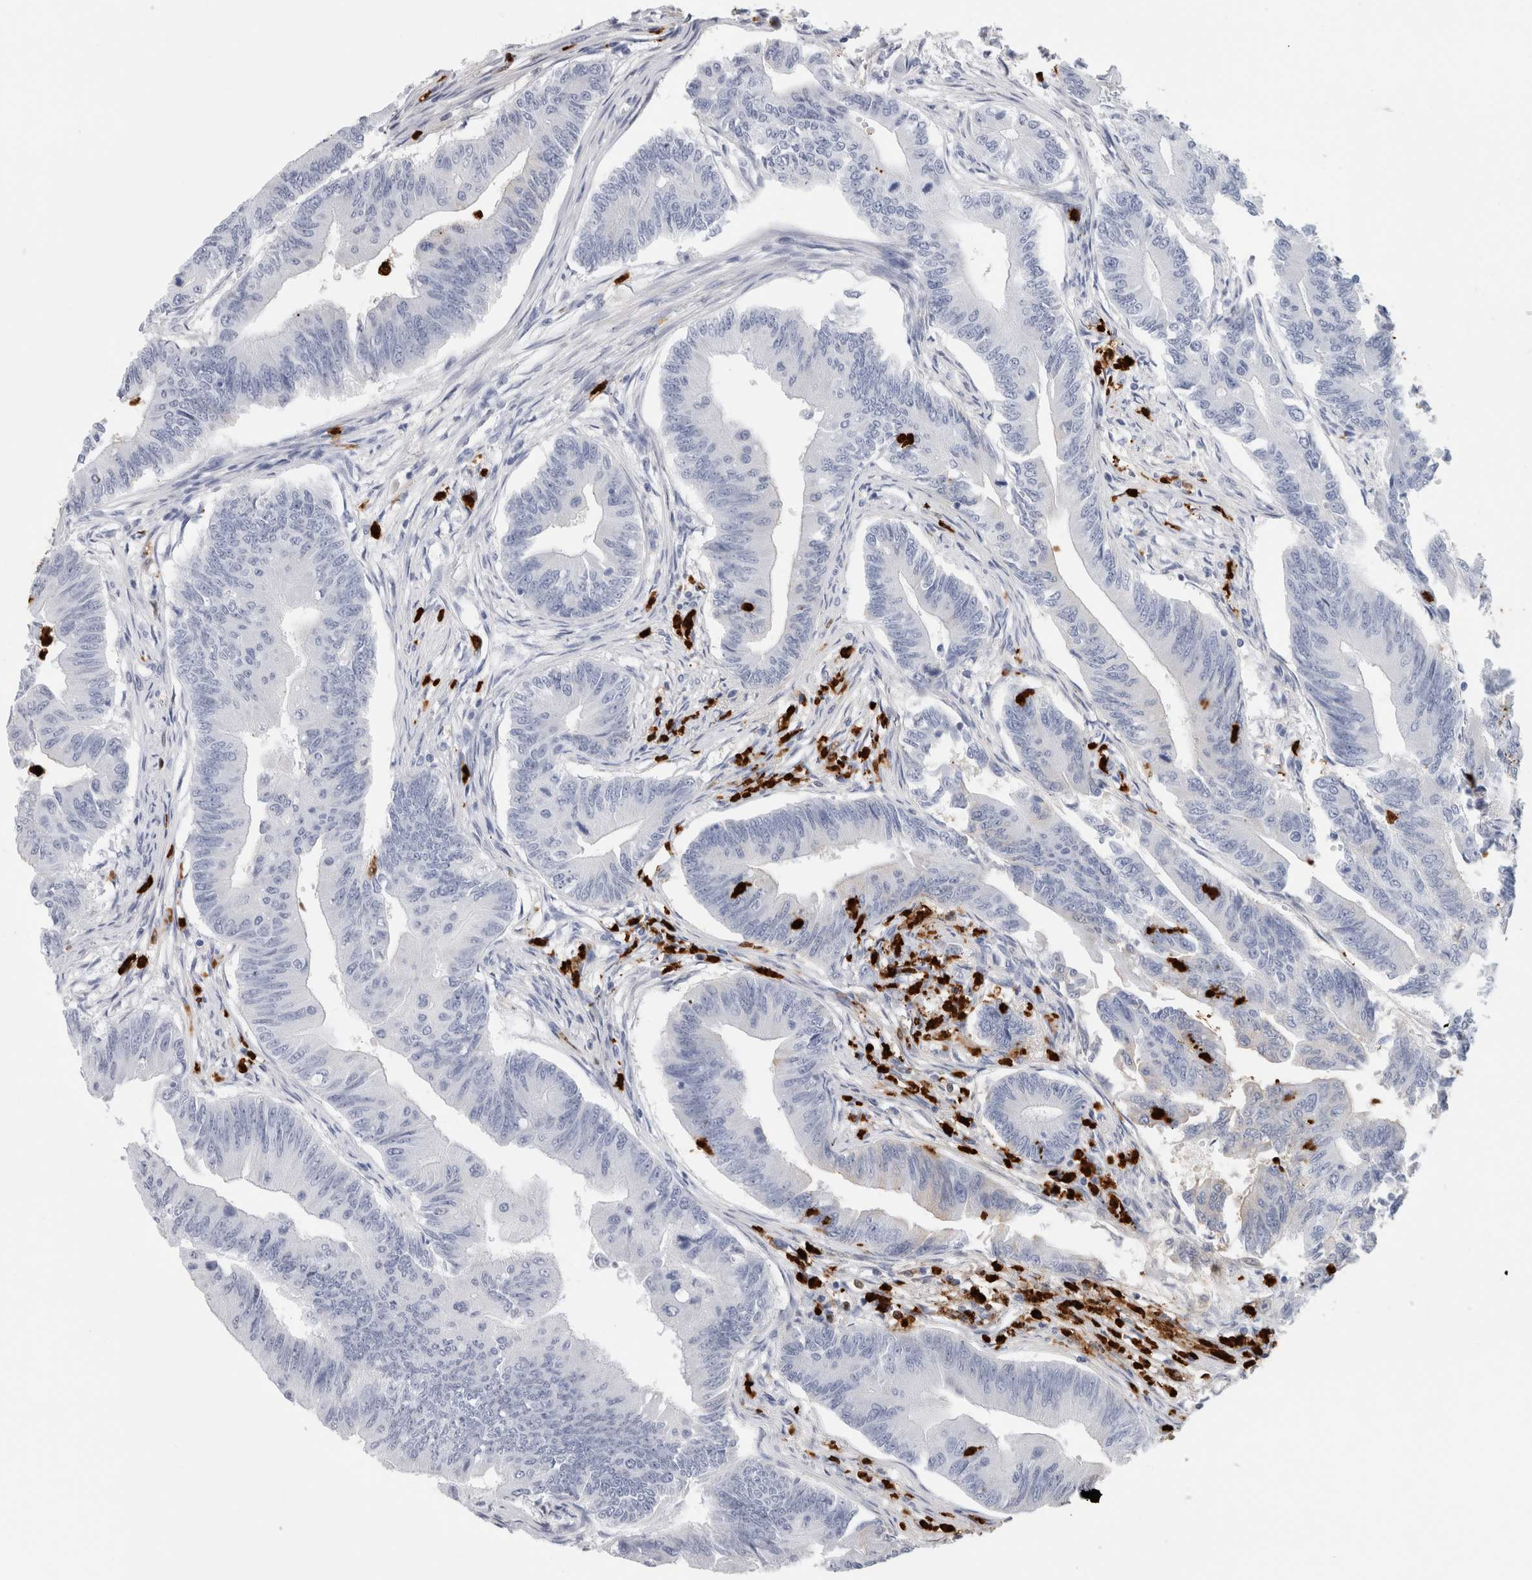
{"staining": {"intensity": "negative", "quantity": "none", "location": "none"}, "tissue": "colorectal cancer", "cell_type": "Tumor cells", "image_type": "cancer", "snomed": [{"axis": "morphology", "description": "Adenoma, NOS"}, {"axis": "morphology", "description": "Adenocarcinoma, NOS"}, {"axis": "topography", "description": "Colon"}], "caption": "Tumor cells show no significant staining in colorectal cancer (adenocarcinoma).", "gene": "S100A8", "patient": {"sex": "male", "age": 79}}